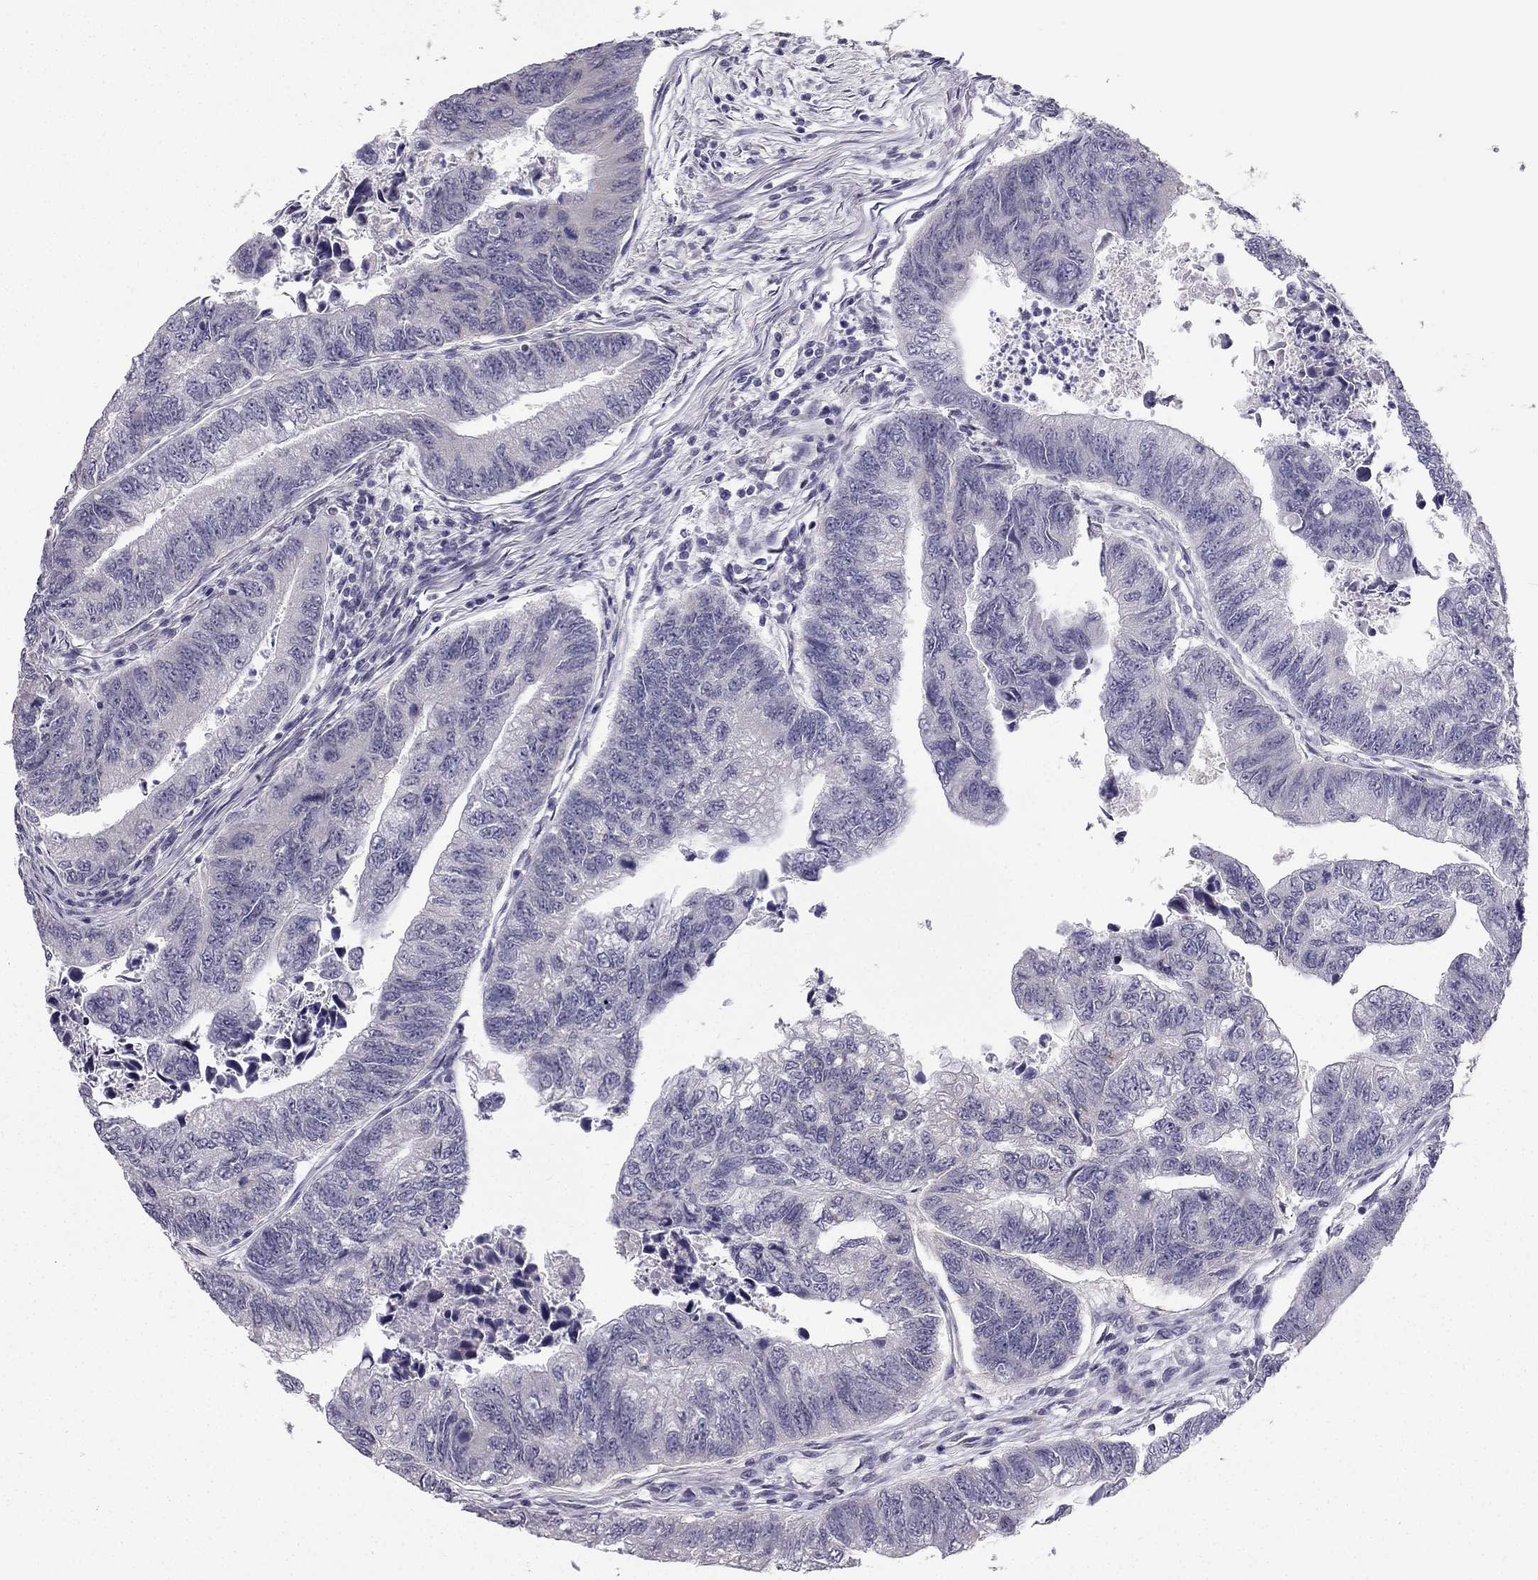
{"staining": {"intensity": "negative", "quantity": "none", "location": "none"}, "tissue": "colorectal cancer", "cell_type": "Tumor cells", "image_type": "cancer", "snomed": [{"axis": "morphology", "description": "Adenocarcinoma, NOS"}, {"axis": "topography", "description": "Colon"}], "caption": "This is an immunohistochemistry micrograph of human adenocarcinoma (colorectal). There is no expression in tumor cells.", "gene": "TSPYL5", "patient": {"sex": "female", "age": 65}}